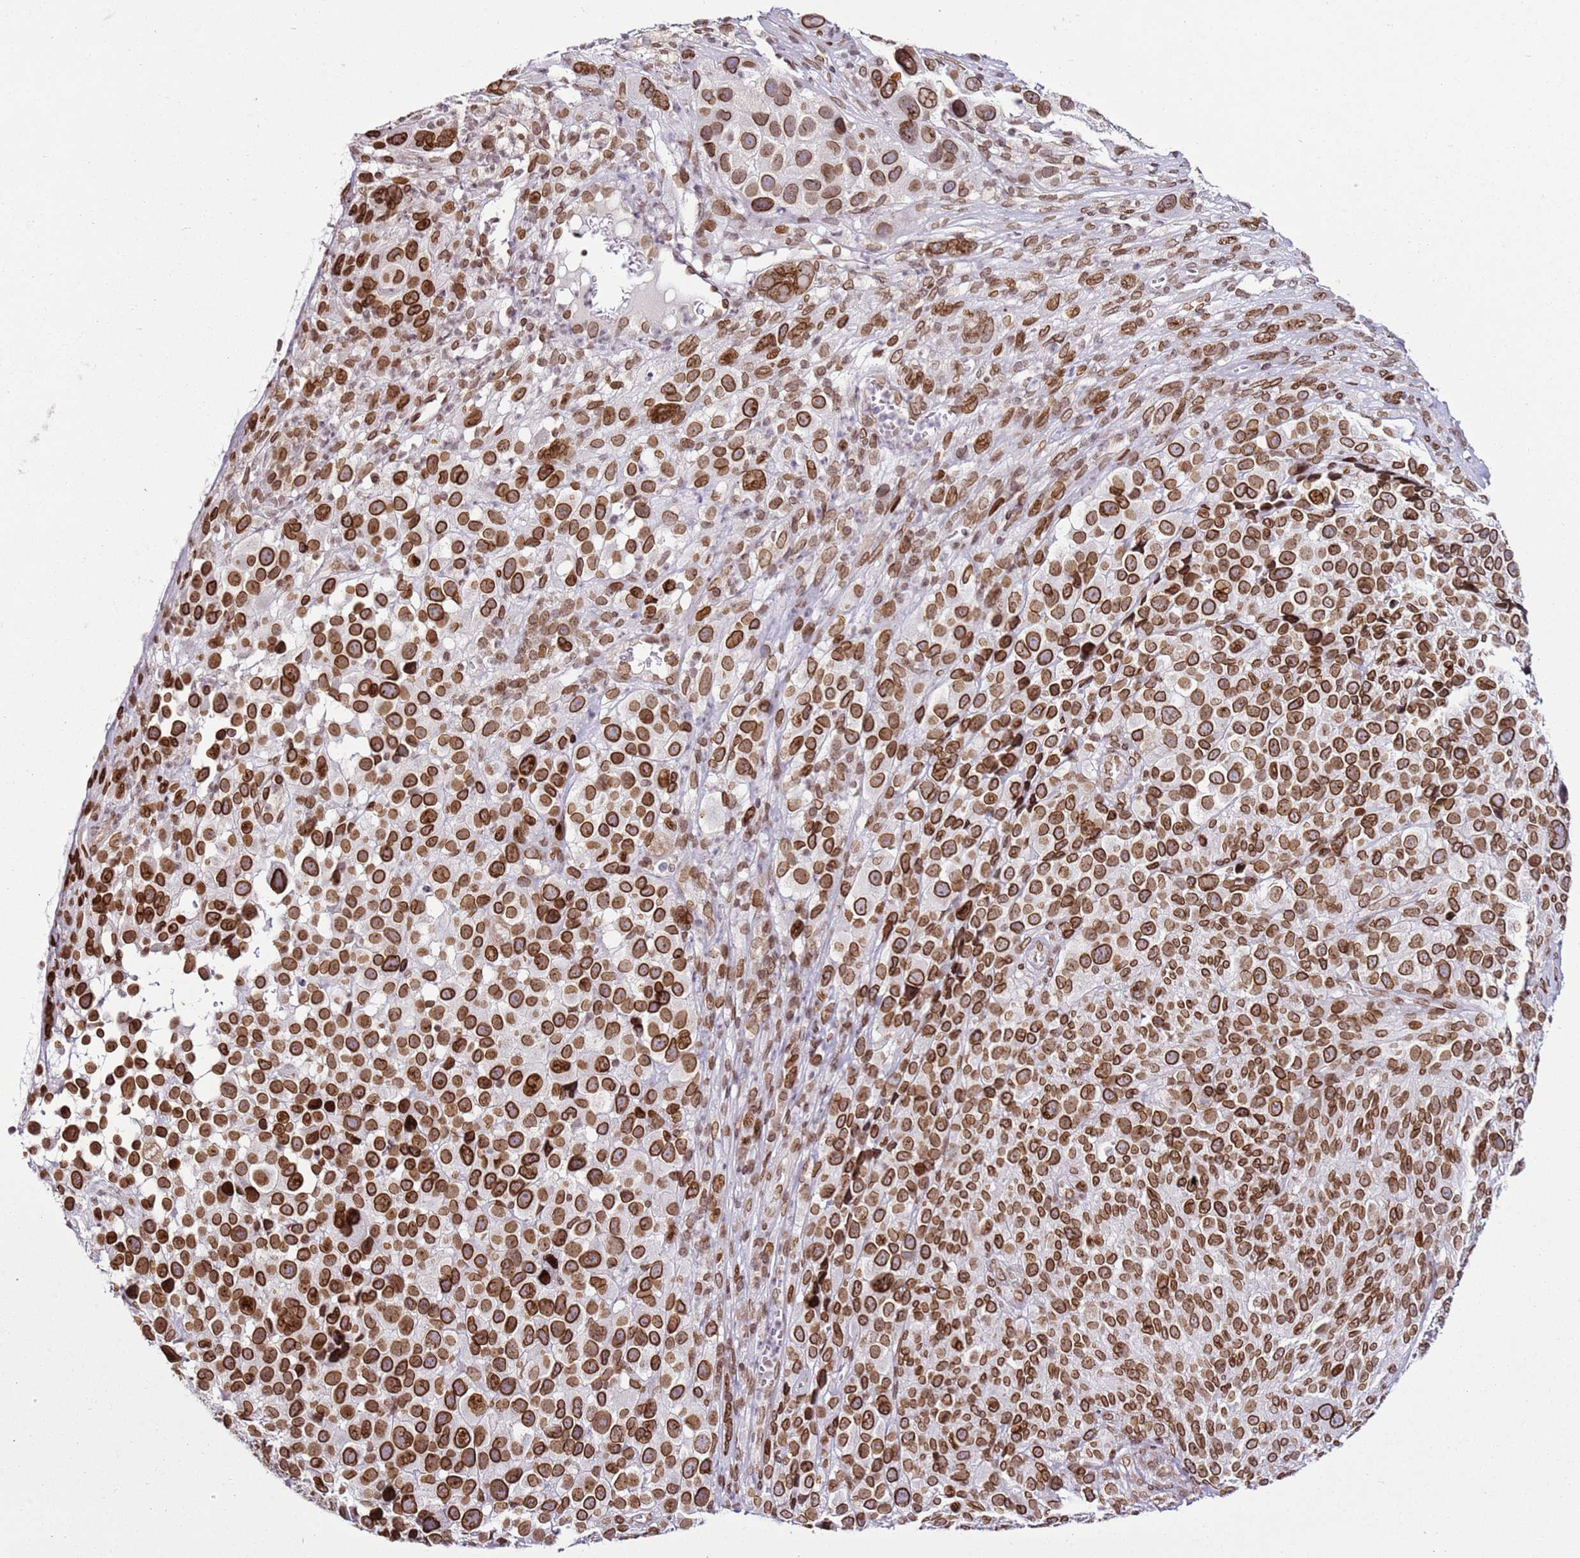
{"staining": {"intensity": "strong", "quantity": ">75%", "location": "cytoplasmic/membranous,nuclear"}, "tissue": "melanoma", "cell_type": "Tumor cells", "image_type": "cancer", "snomed": [{"axis": "morphology", "description": "Malignant melanoma, NOS"}, {"axis": "topography", "description": "Skin of trunk"}], "caption": "Melanoma stained with DAB (3,3'-diaminobenzidine) immunohistochemistry displays high levels of strong cytoplasmic/membranous and nuclear staining in approximately >75% of tumor cells.", "gene": "POU6F1", "patient": {"sex": "male", "age": 71}}